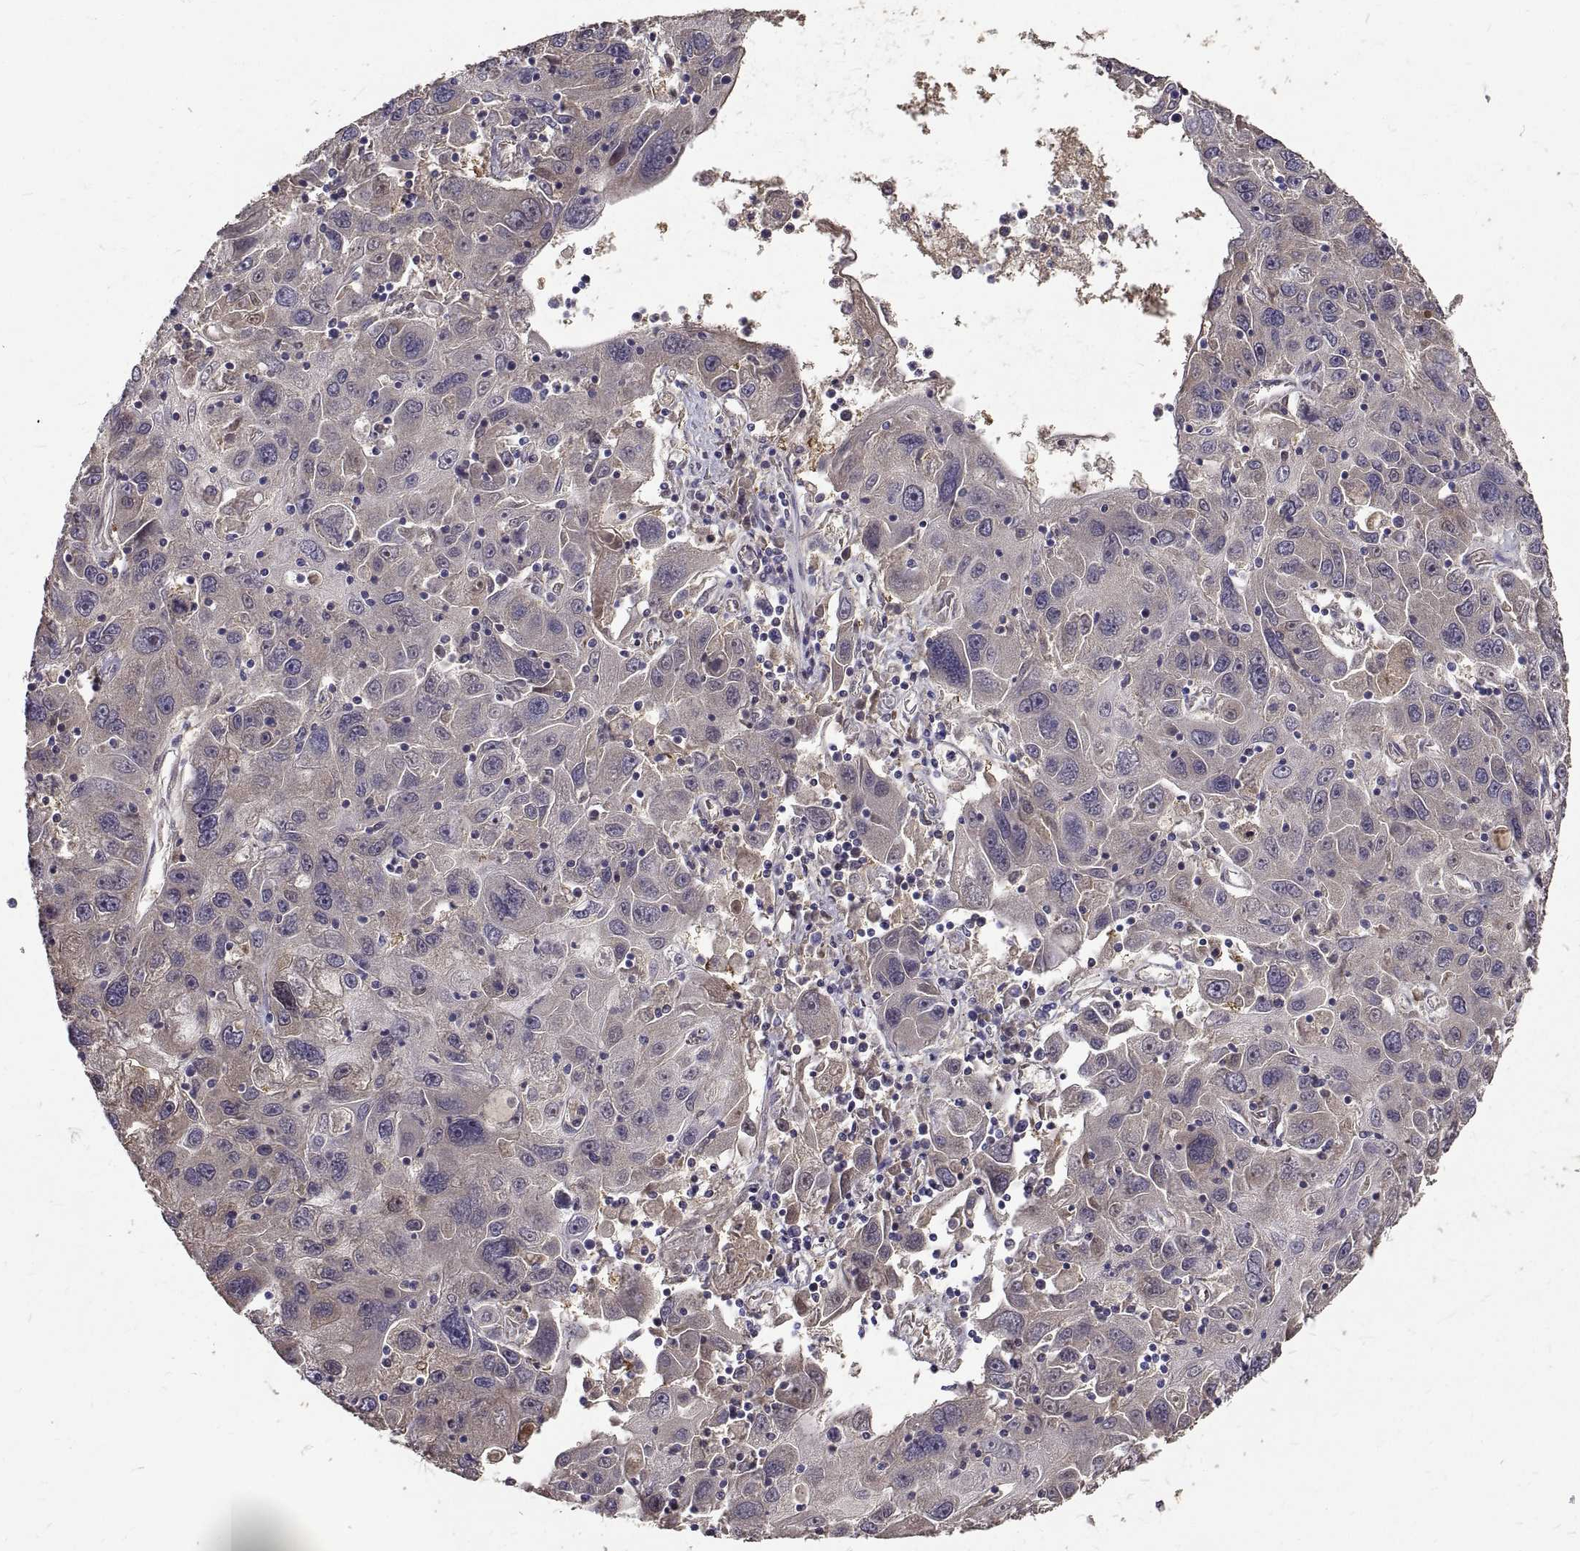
{"staining": {"intensity": "negative", "quantity": "none", "location": "none"}, "tissue": "stomach cancer", "cell_type": "Tumor cells", "image_type": "cancer", "snomed": [{"axis": "morphology", "description": "Adenocarcinoma, NOS"}, {"axis": "topography", "description": "Stomach"}], "caption": "The immunohistochemistry histopathology image has no significant staining in tumor cells of adenocarcinoma (stomach) tissue.", "gene": "PEA15", "patient": {"sex": "male", "age": 56}}